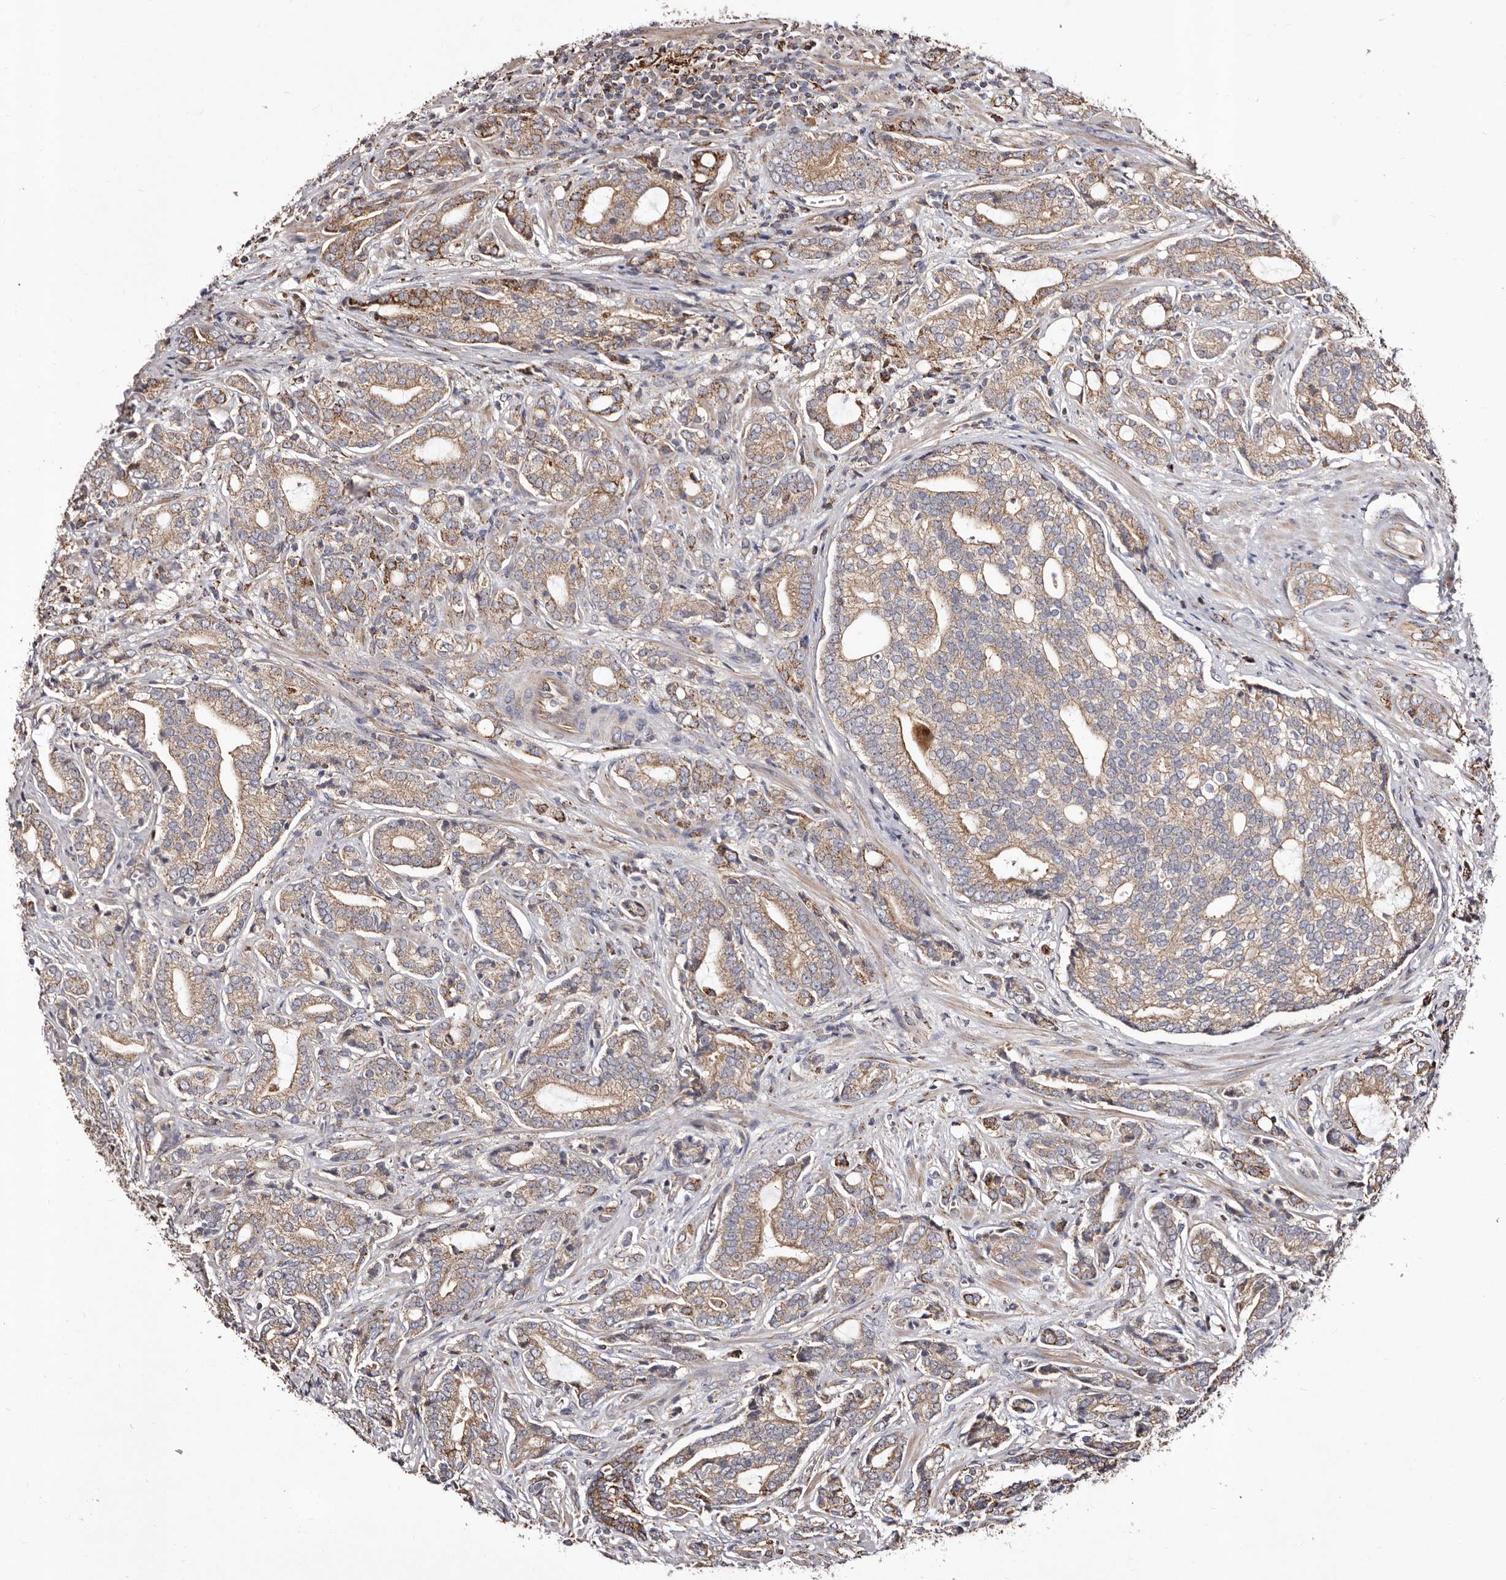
{"staining": {"intensity": "weak", "quantity": ">75%", "location": "cytoplasmic/membranous"}, "tissue": "prostate cancer", "cell_type": "Tumor cells", "image_type": "cancer", "snomed": [{"axis": "morphology", "description": "Adenocarcinoma, High grade"}, {"axis": "topography", "description": "Prostate"}], "caption": "Brown immunohistochemical staining in prostate cancer exhibits weak cytoplasmic/membranous positivity in approximately >75% of tumor cells.", "gene": "LUZP1", "patient": {"sex": "male", "age": 57}}